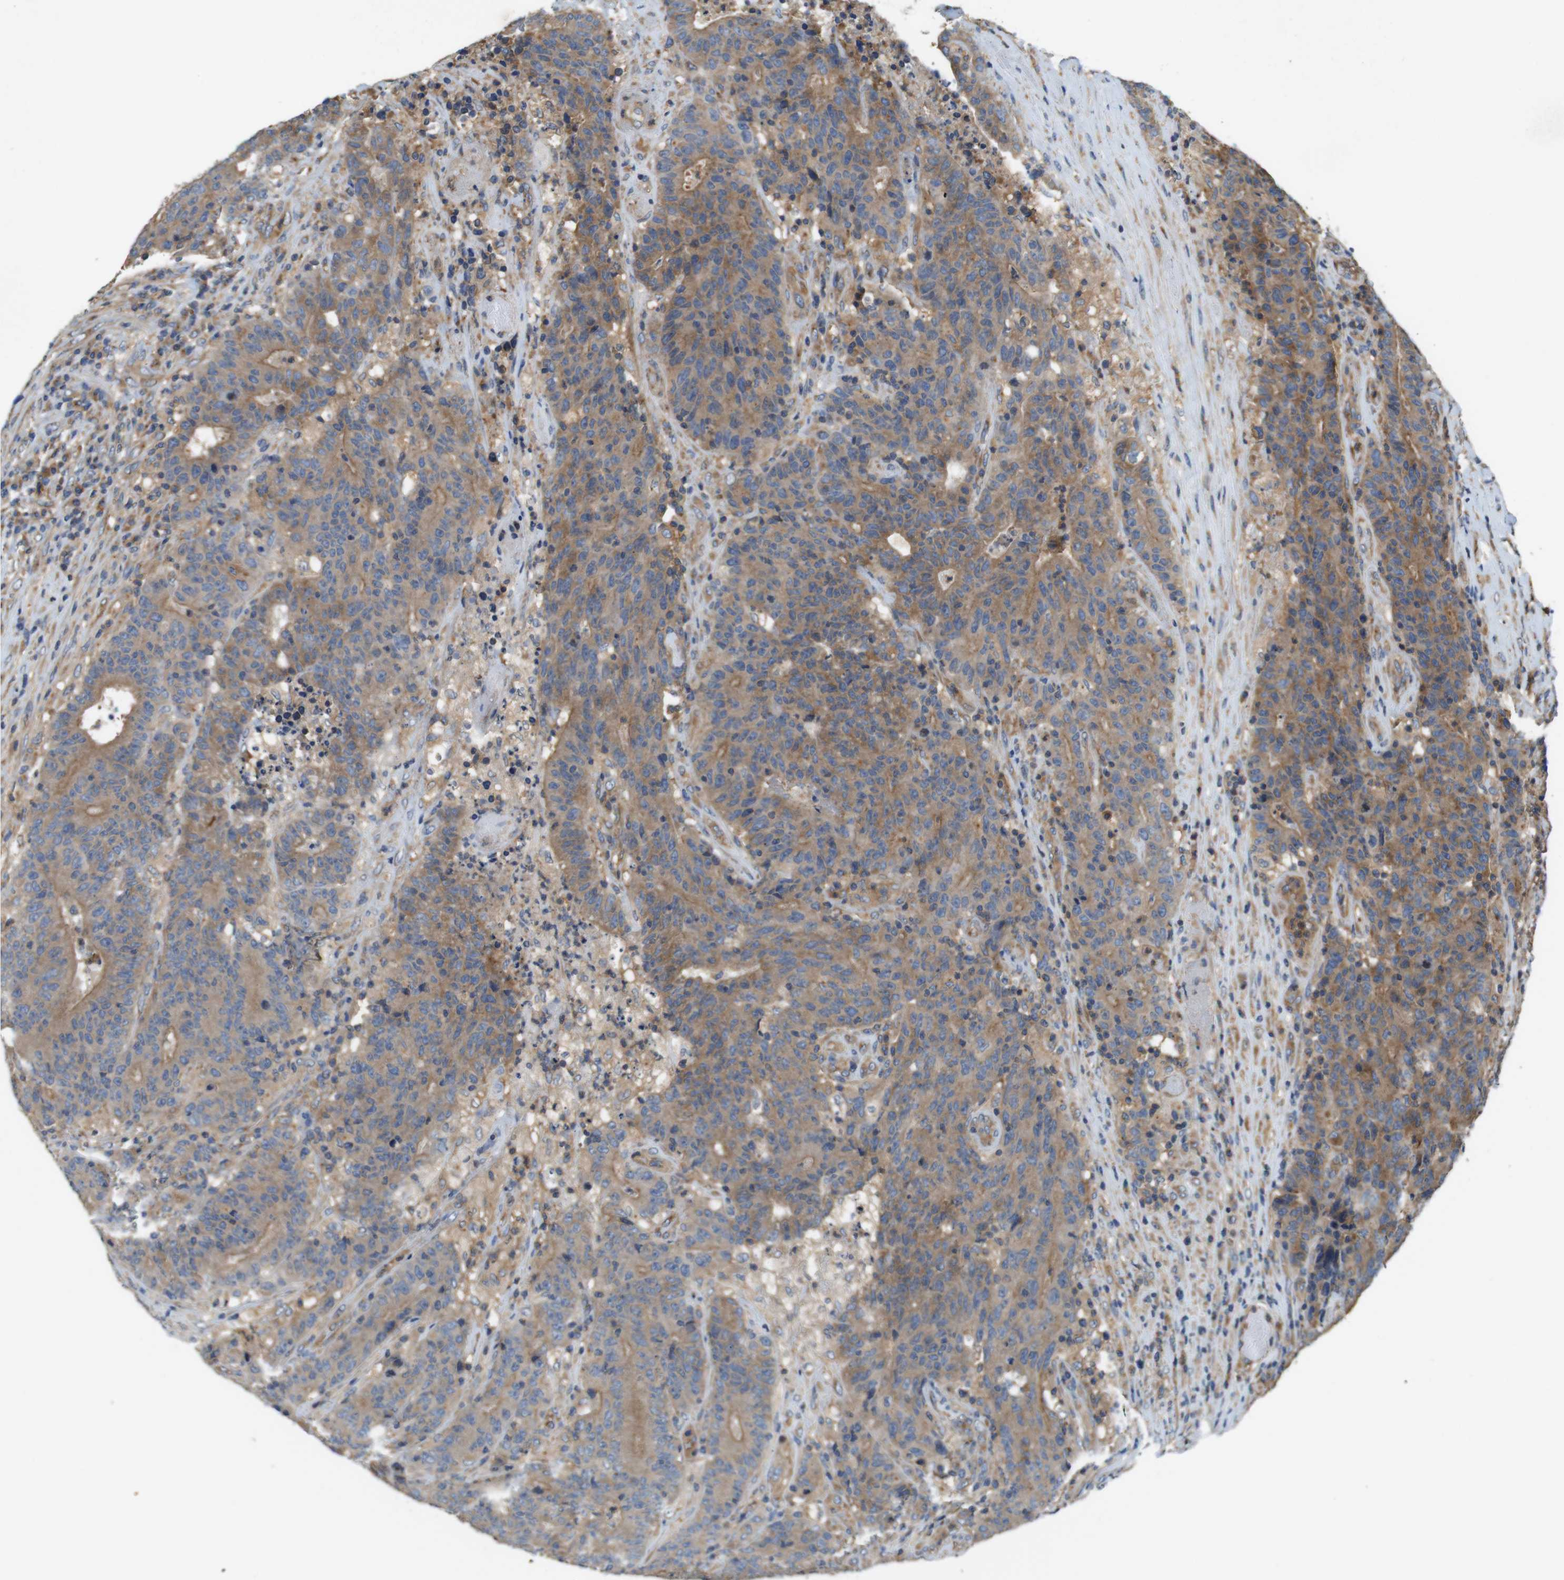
{"staining": {"intensity": "moderate", "quantity": ">75%", "location": "cytoplasmic/membranous"}, "tissue": "colorectal cancer", "cell_type": "Tumor cells", "image_type": "cancer", "snomed": [{"axis": "morphology", "description": "Normal tissue, NOS"}, {"axis": "morphology", "description": "Adenocarcinoma, NOS"}, {"axis": "topography", "description": "Colon"}], "caption": "Colorectal cancer (adenocarcinoma) stained with a brown dye reveals moderate cytoplasmic/membranous positive expression in about >75% of tumor cells.", "gene": "DCTN1", "patient": {"sex": "female", "age": 75}}